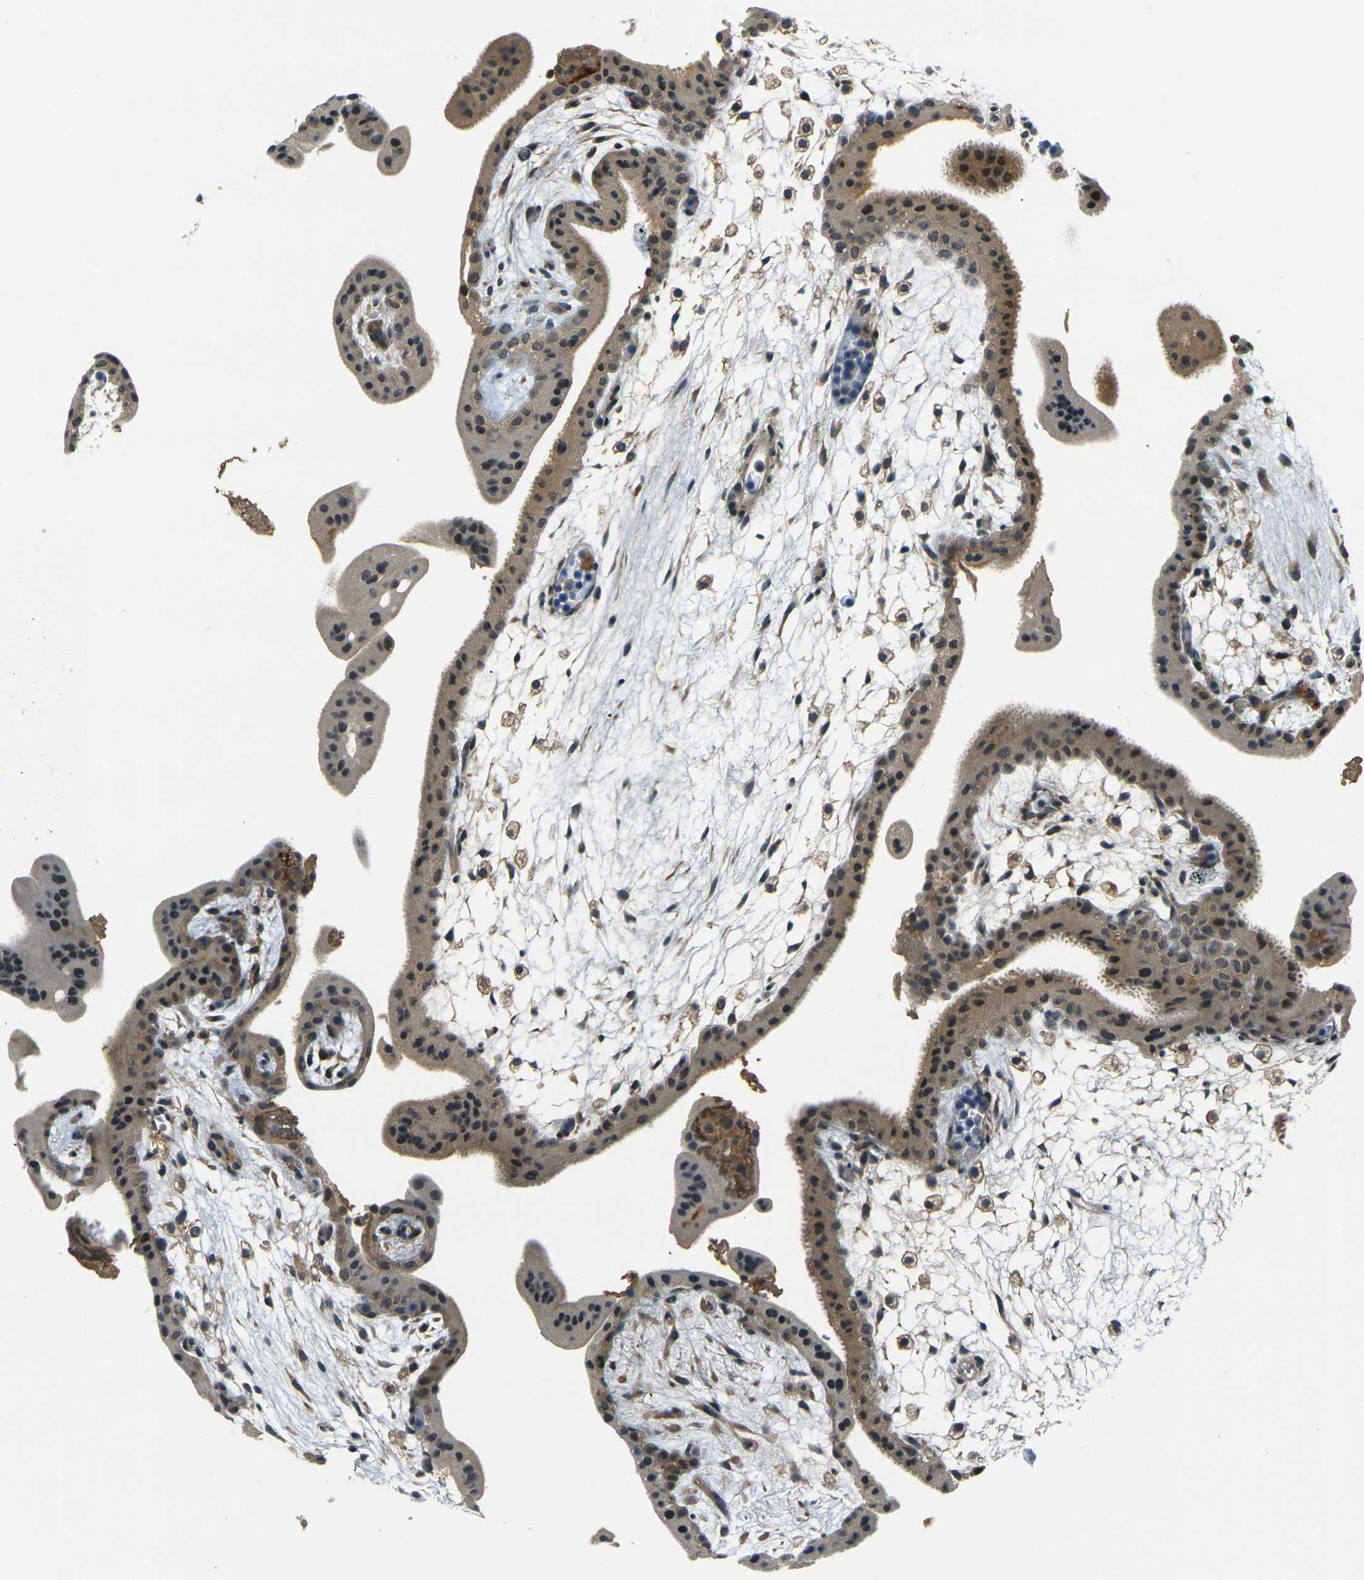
{"staining": {"intensity": "weak", "quantity": ">75%", "location": "cytoplasmic/membranous"}, "tissue": "placenta", "cell_type": "Trophoblastic cells", "image_type": "normal", "snomed": [{"axis": "morphology", "description": "Normal tissue, NOS"}, {"axis": "topography", "description": "Placenta"}], "caption": "Immunohistochemical staining of normal human placenta displays weak cytoplasmic/membranous protein positivity in approximately >75% of trophoblastic cells. The staining is performed using DAB (3,3'-diaminobenzidine) brown chromogen to label protein expression. The nuclei are counter-stained blue using hematoxylin.", "gene": "PIGL", "patient": {"sex": "female", "age": 35}}